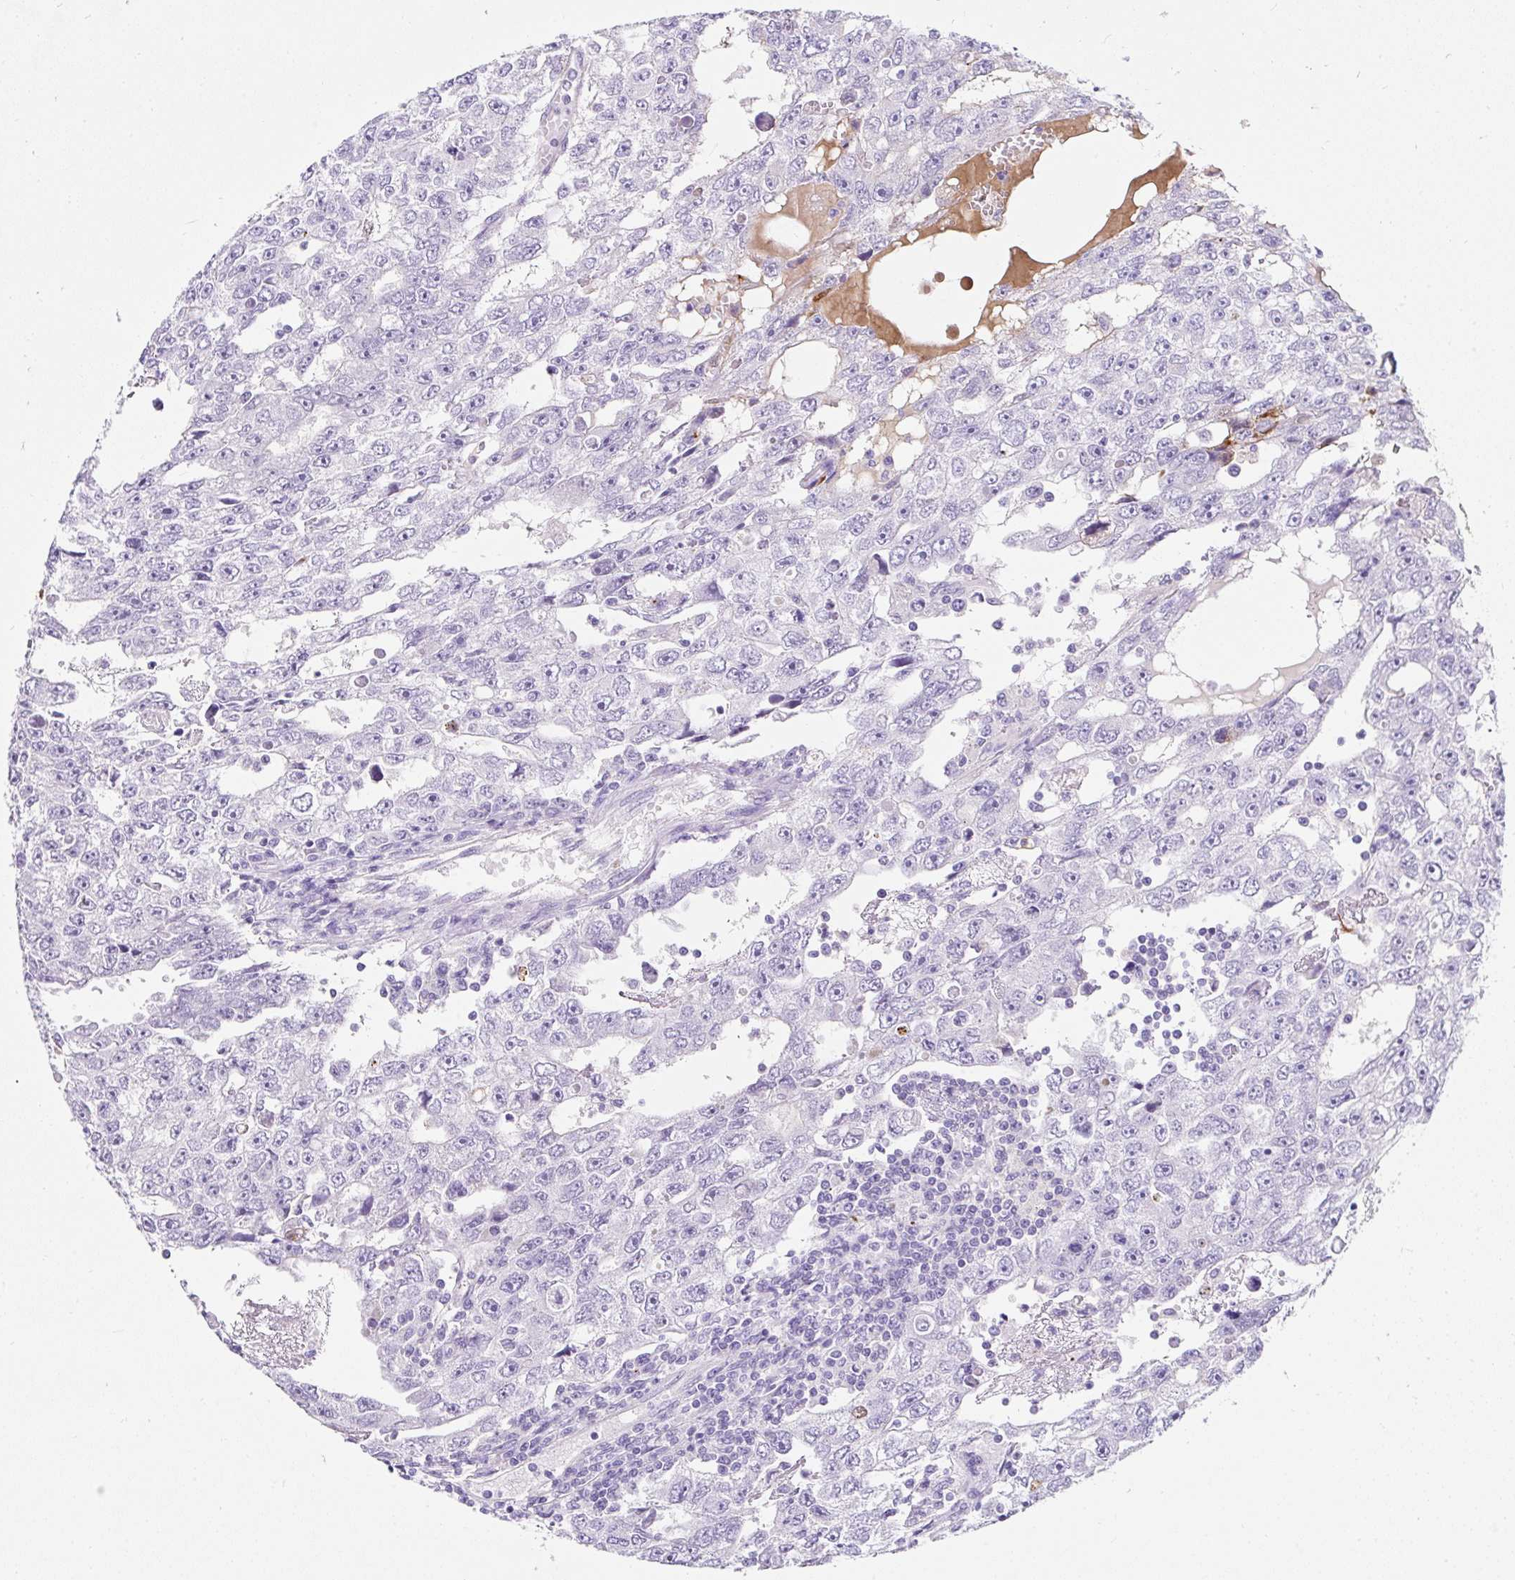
{"staining": {"intensity": "negative", "quantity": "none", "location": "none"}, "tissue": "testis cancer", "cell_type": "Tumor cells", "image_type": "cancer", "snomed": [{"axis": "morphology", "description": "Carcinoma, Embryonal, NOS"}, {"axis": "topography", "description": "Testis"}], "caption": "This is a image of immunohistochemistry staining of testis cancer, which shows no staining in tumor cells.", "gene": "APOC4-APOC2", "patient": {"sex": "male", "age": 20}}